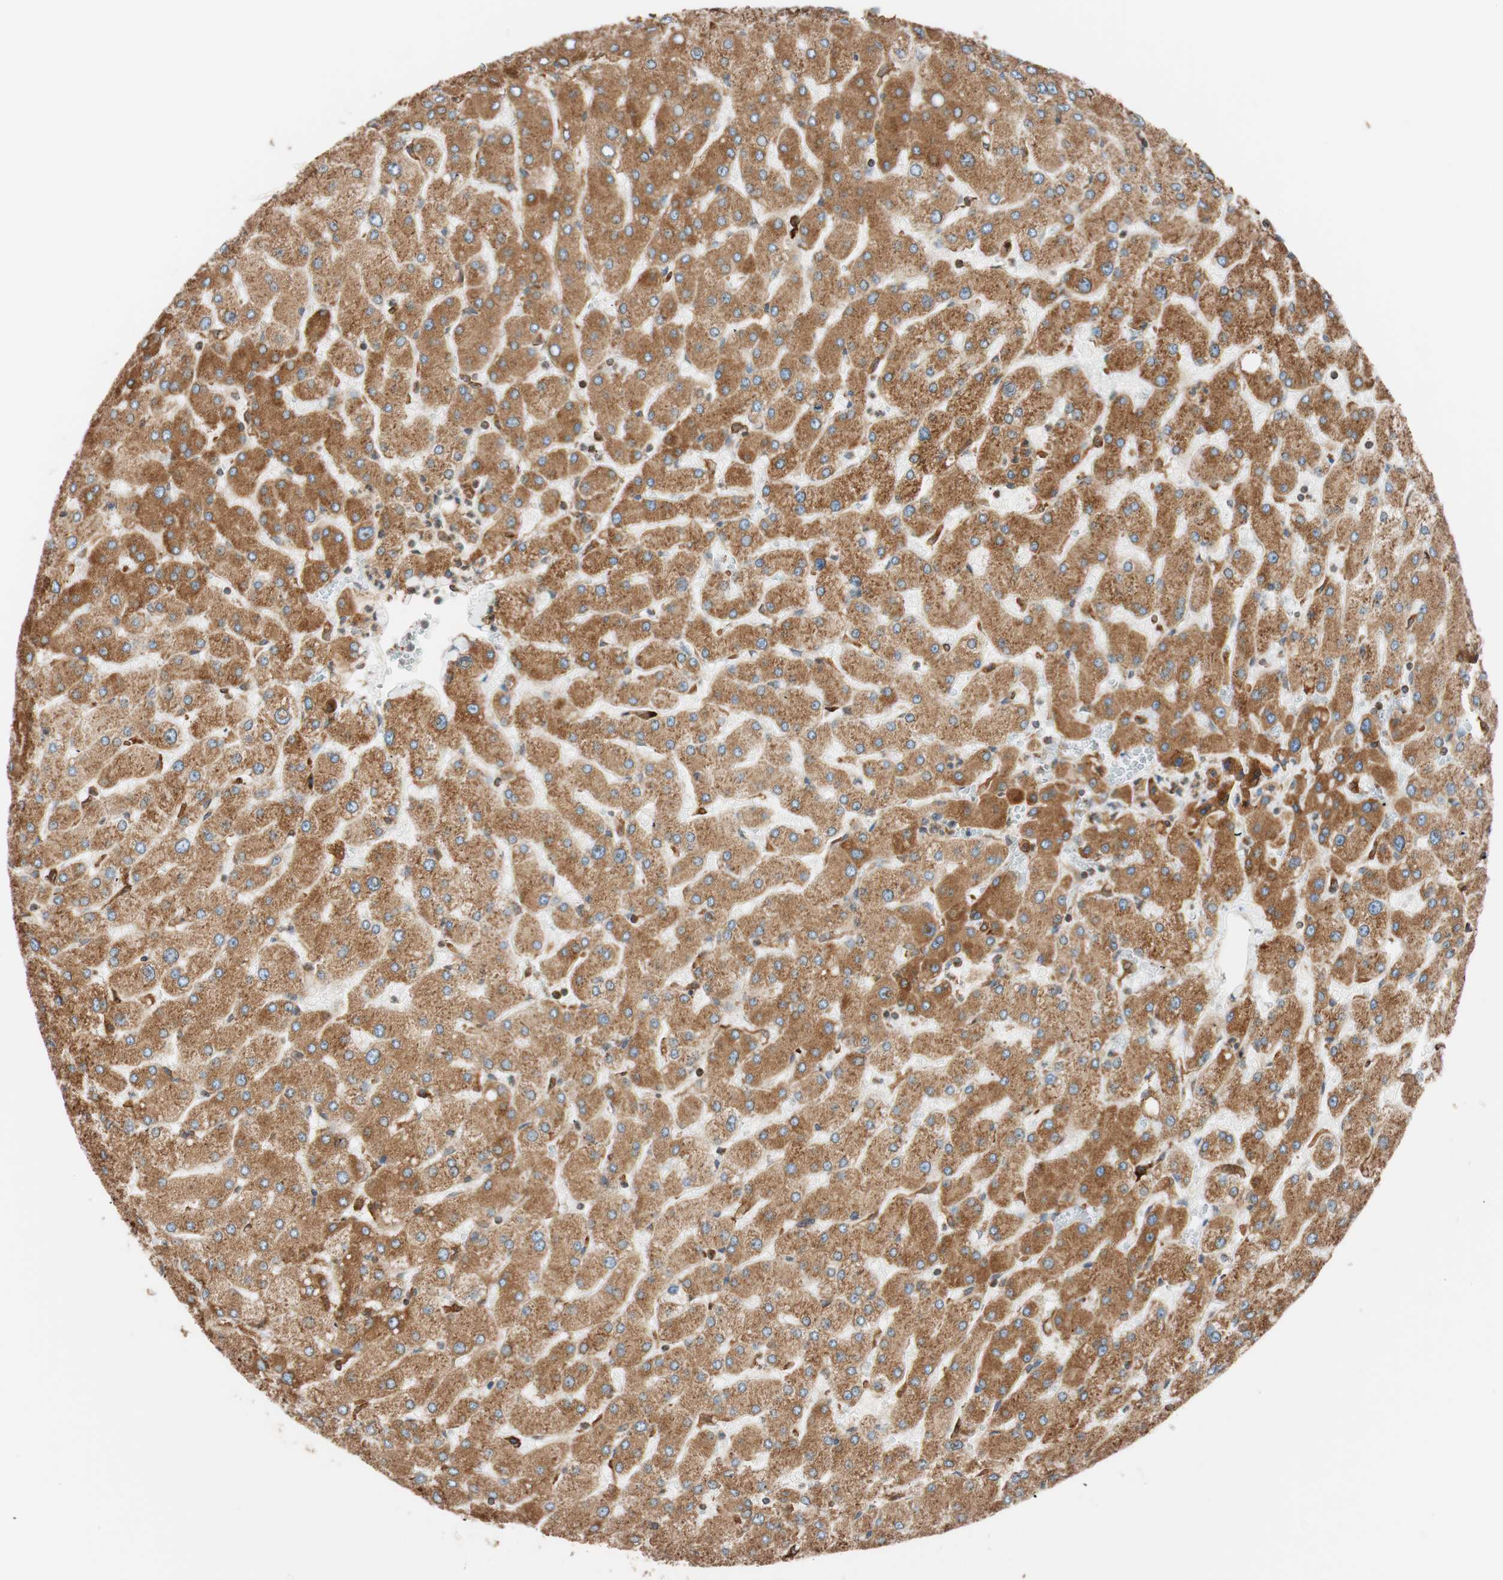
{"staining": {"intensity": "strong", "quantity": ">75%", "location": "cytoplasmic/membranous"}, "tissue": "liver", "cell_type": "Cholangiocytes", "image_type": "normal", "snomed": [{"axis": "morphology", "description": "Normal tissue, NOS"}, {"axis": "topography", "description": "Liver"}], "caption": "Brown immunohistochemical staining in normal liver demonstrates strong cytoplasmic/membranous positivity in approximately >75% of cholangiocytes. (IHC, brightfield microscopy, high magnification).", "gene": "PRKCSH", "patient": {"sex": "male", "age": 55}}